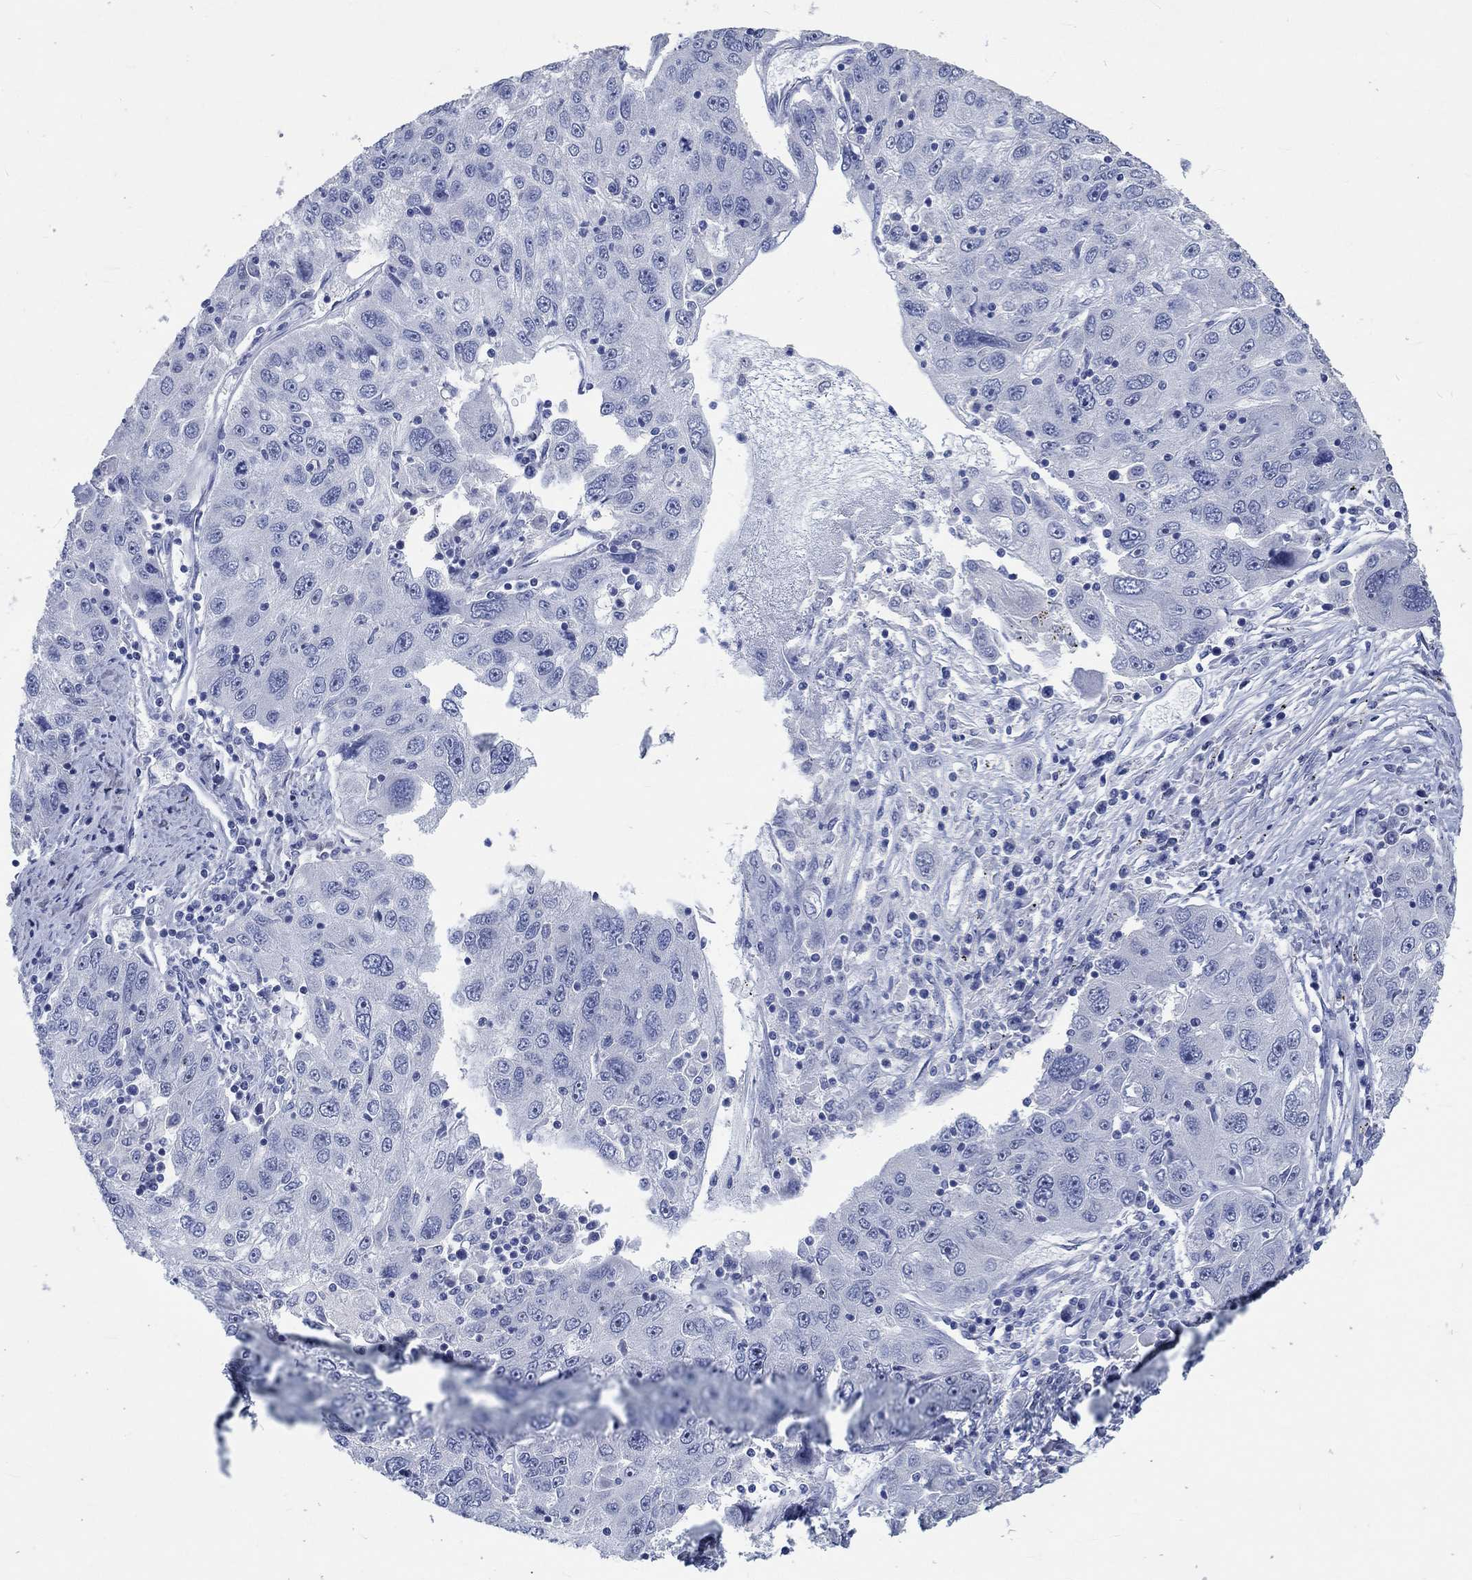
{"staining": {"intensity": "negative", "quantity": "none", "location": "none"}, "tissue": "stomach cancer", "cell_type": "Tumor cells", "image_type": "cancer", "snomed": [{"axis": "morphology", "description": "Adenocarcinoma, NOS"}, {"axis": "topography", "description": "Stomach"}], "caption": "Immunohistochemistry (IHC) image of stomach cancer (adenocarcinoma) stained for a protein (brown), which shows no staining in tumor cells.", "gene": "C4orf47", "patient": {"sex": "male", "age": 56}}